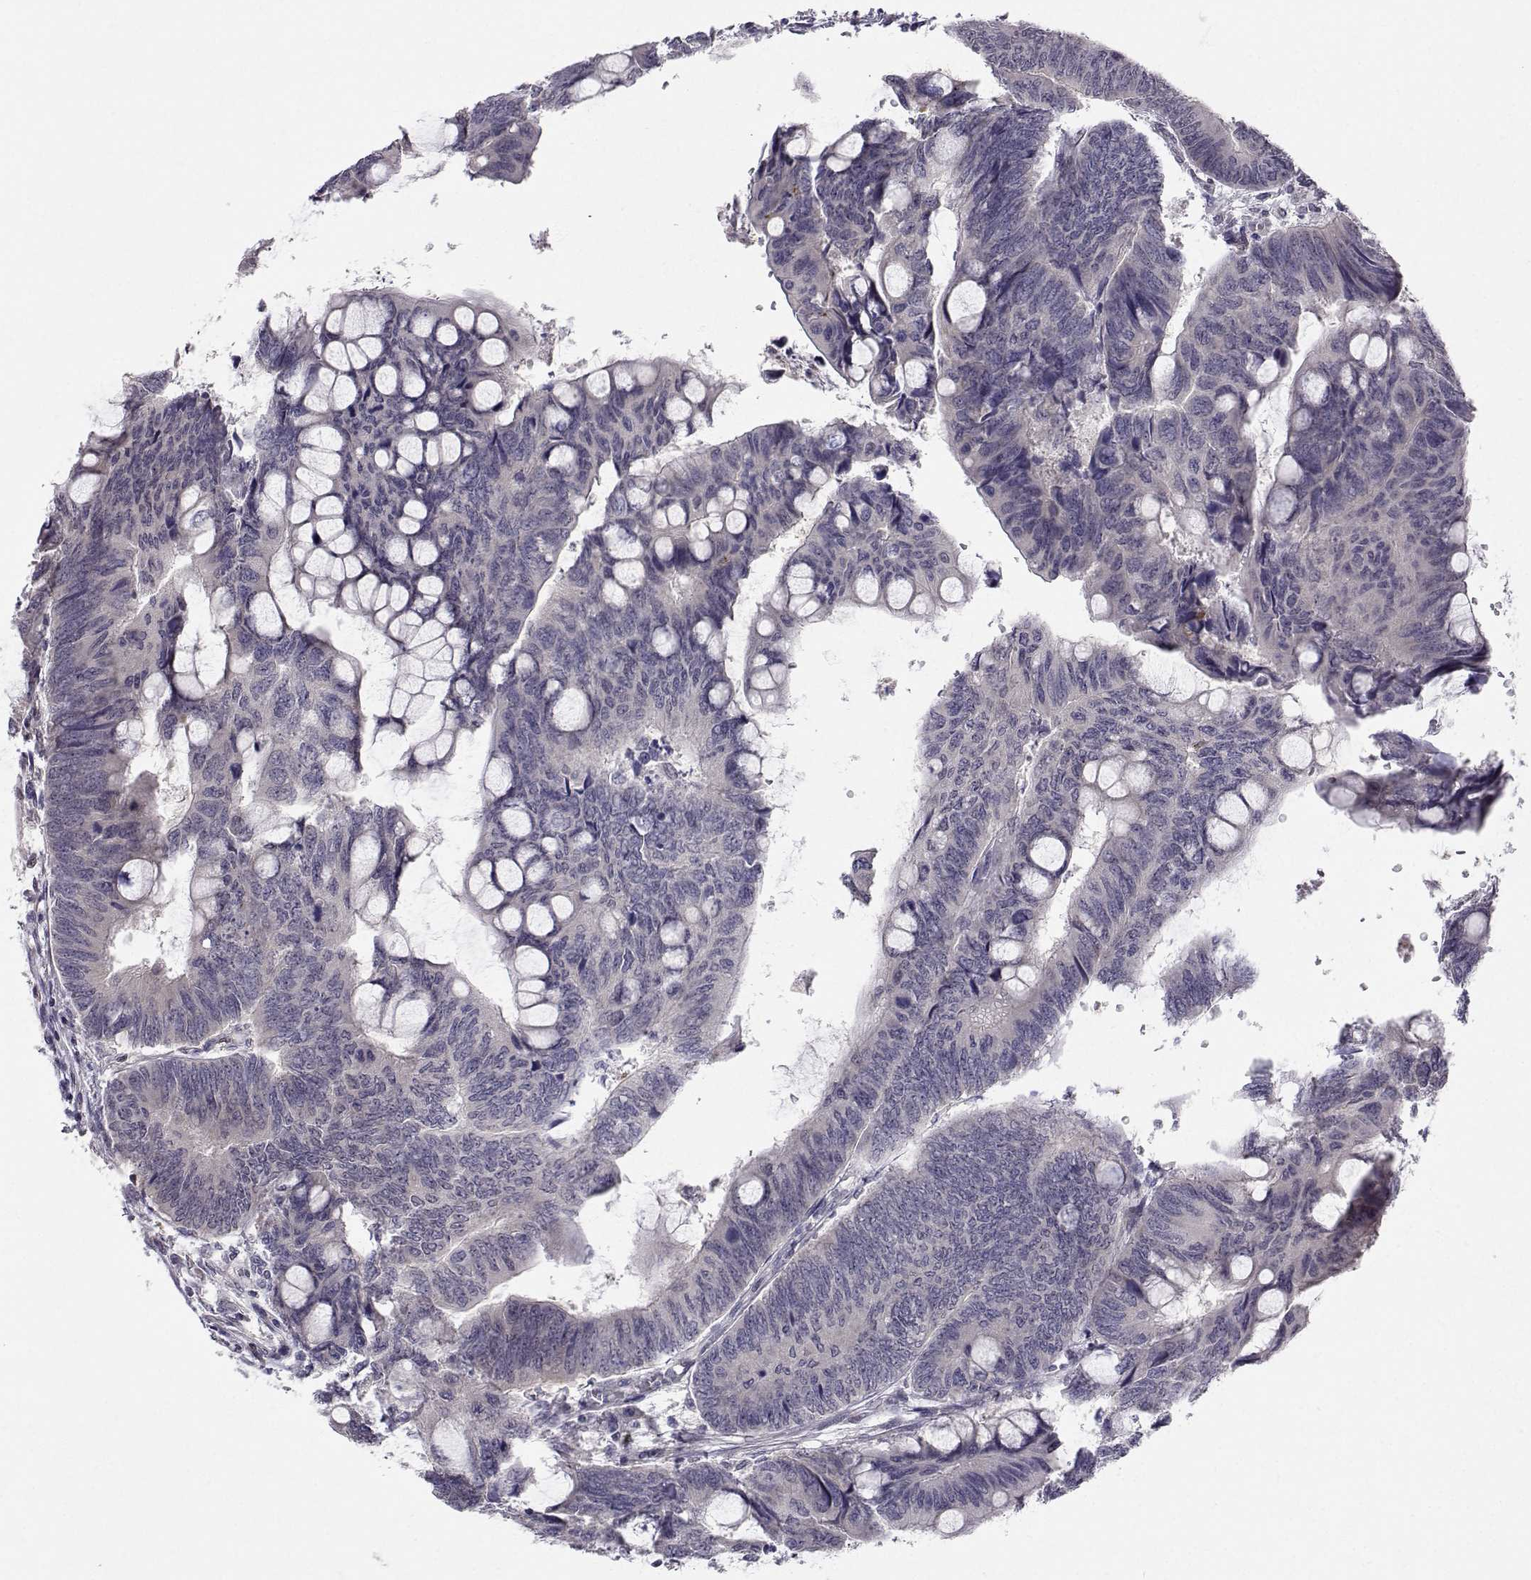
{"staining": {"intensity": "negative", "quantity": "none", "location": "none"}, "tissue": "colorectal cancer", "cell_type": "Tumor cells", "image_type": "cancer", "snomed": [{"axis": "morphology", "description": "Normal tissue, NOS"}, {"axis": "morphology", "description": "Adenocarcinoma, NOS"}, {"axis": "topography", "description": "Rectum"}], "caption": "A micrograph of human colorectal adenocarcinoma is negative for staining in tumor cells.", "gene": "SLC6A3", "patient": {"sex": "male", "age": 92}}